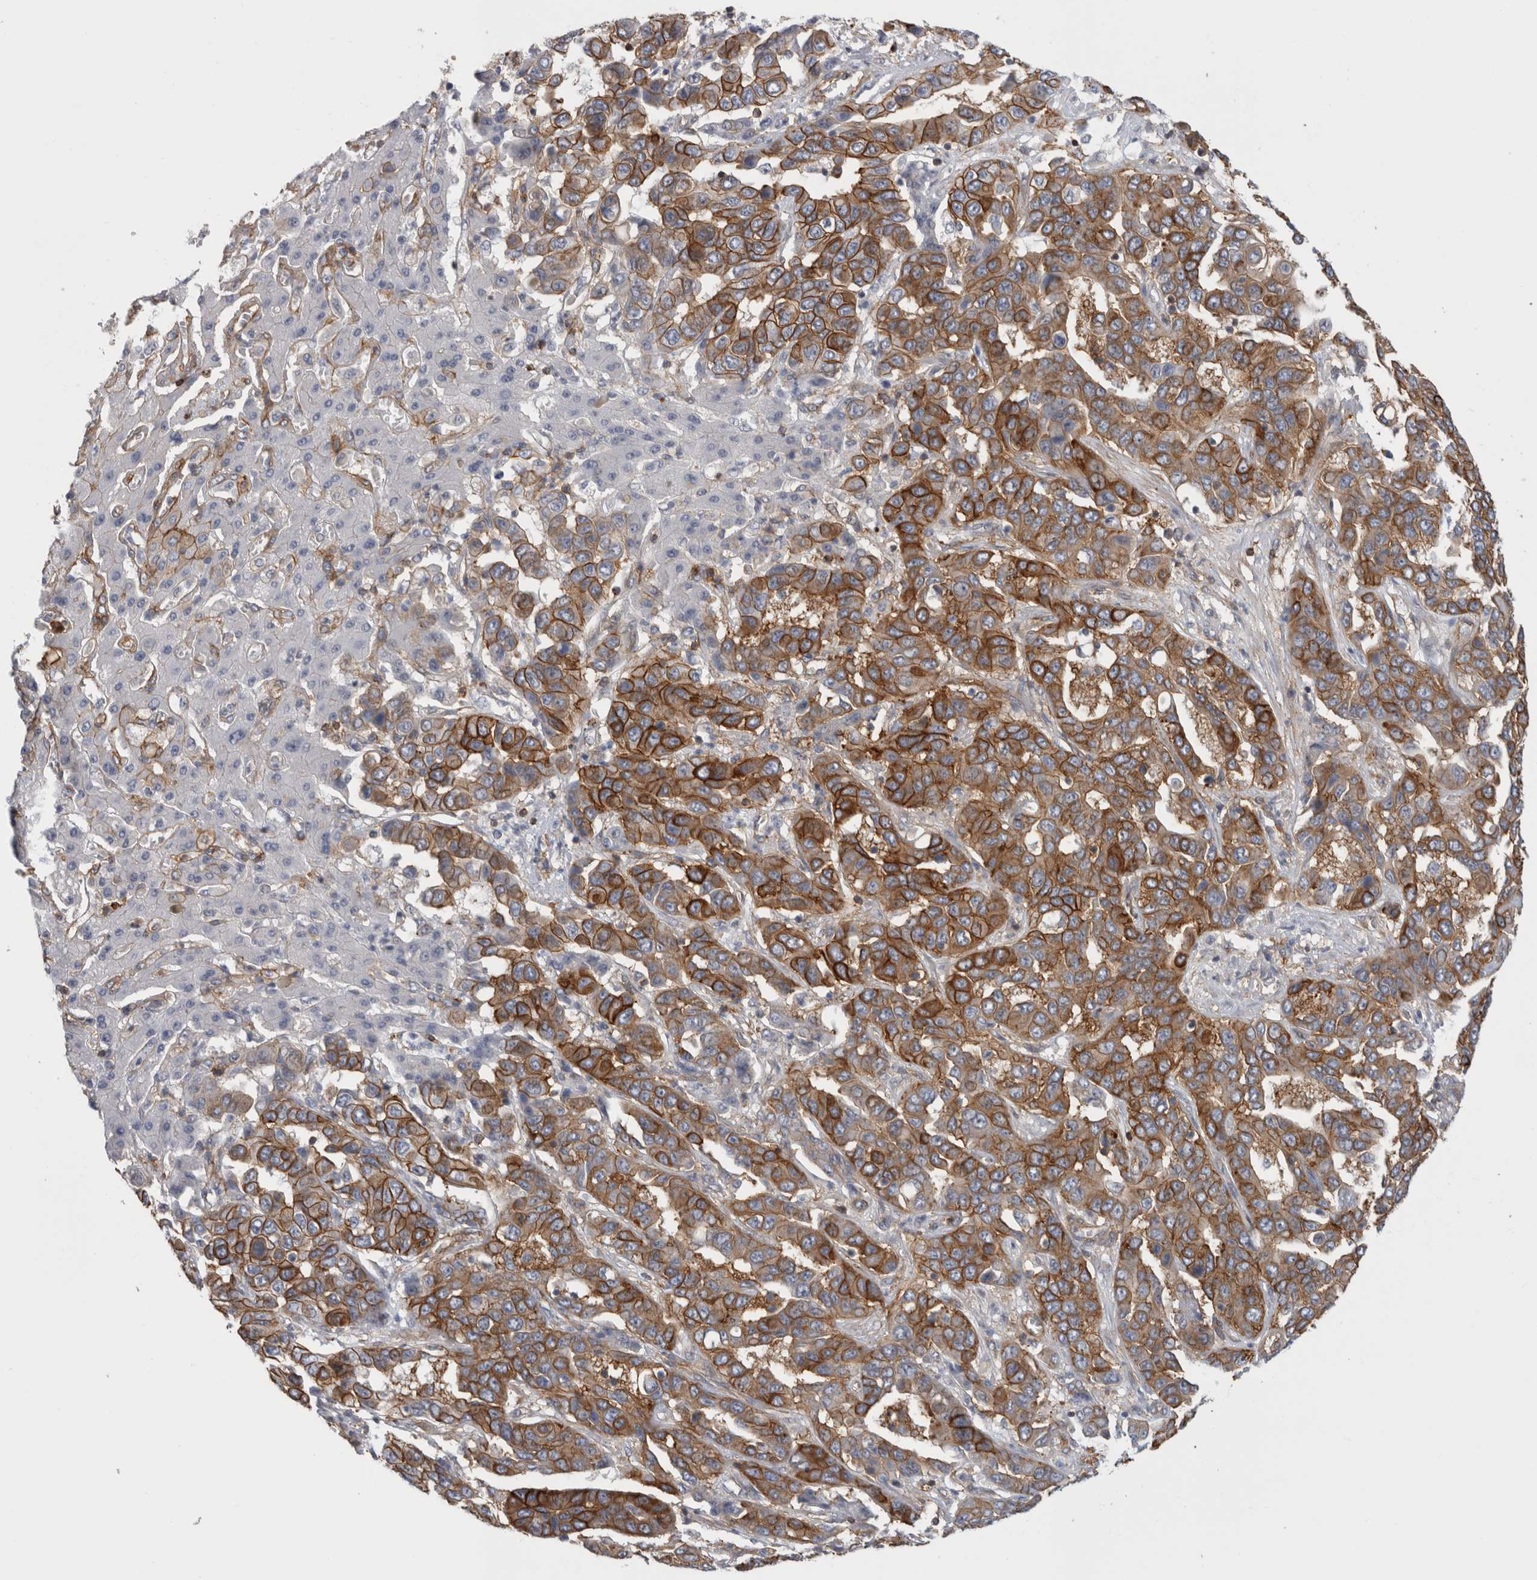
{"staining": {"intensity": "strong", "quantity": ">75%", "location": "cytoplasmic/membranous"}, "tissue": "liver cancer", "cell_type": "Tumor cells", "image_type": "cancer", "snomed": [{"axis": "morphology", "description": "Cholangiocarcinoma"}, {"axis": "topography", "description": "Liver"}], "caption": "Approximately >75% of tumor cells in liver cancer display strong cytoplasmic/membranous protein positivity as visualized by brown immunohistochemical staining.", "gene": "AHNAK", "patient": {"sex": "female", "age": 52}}